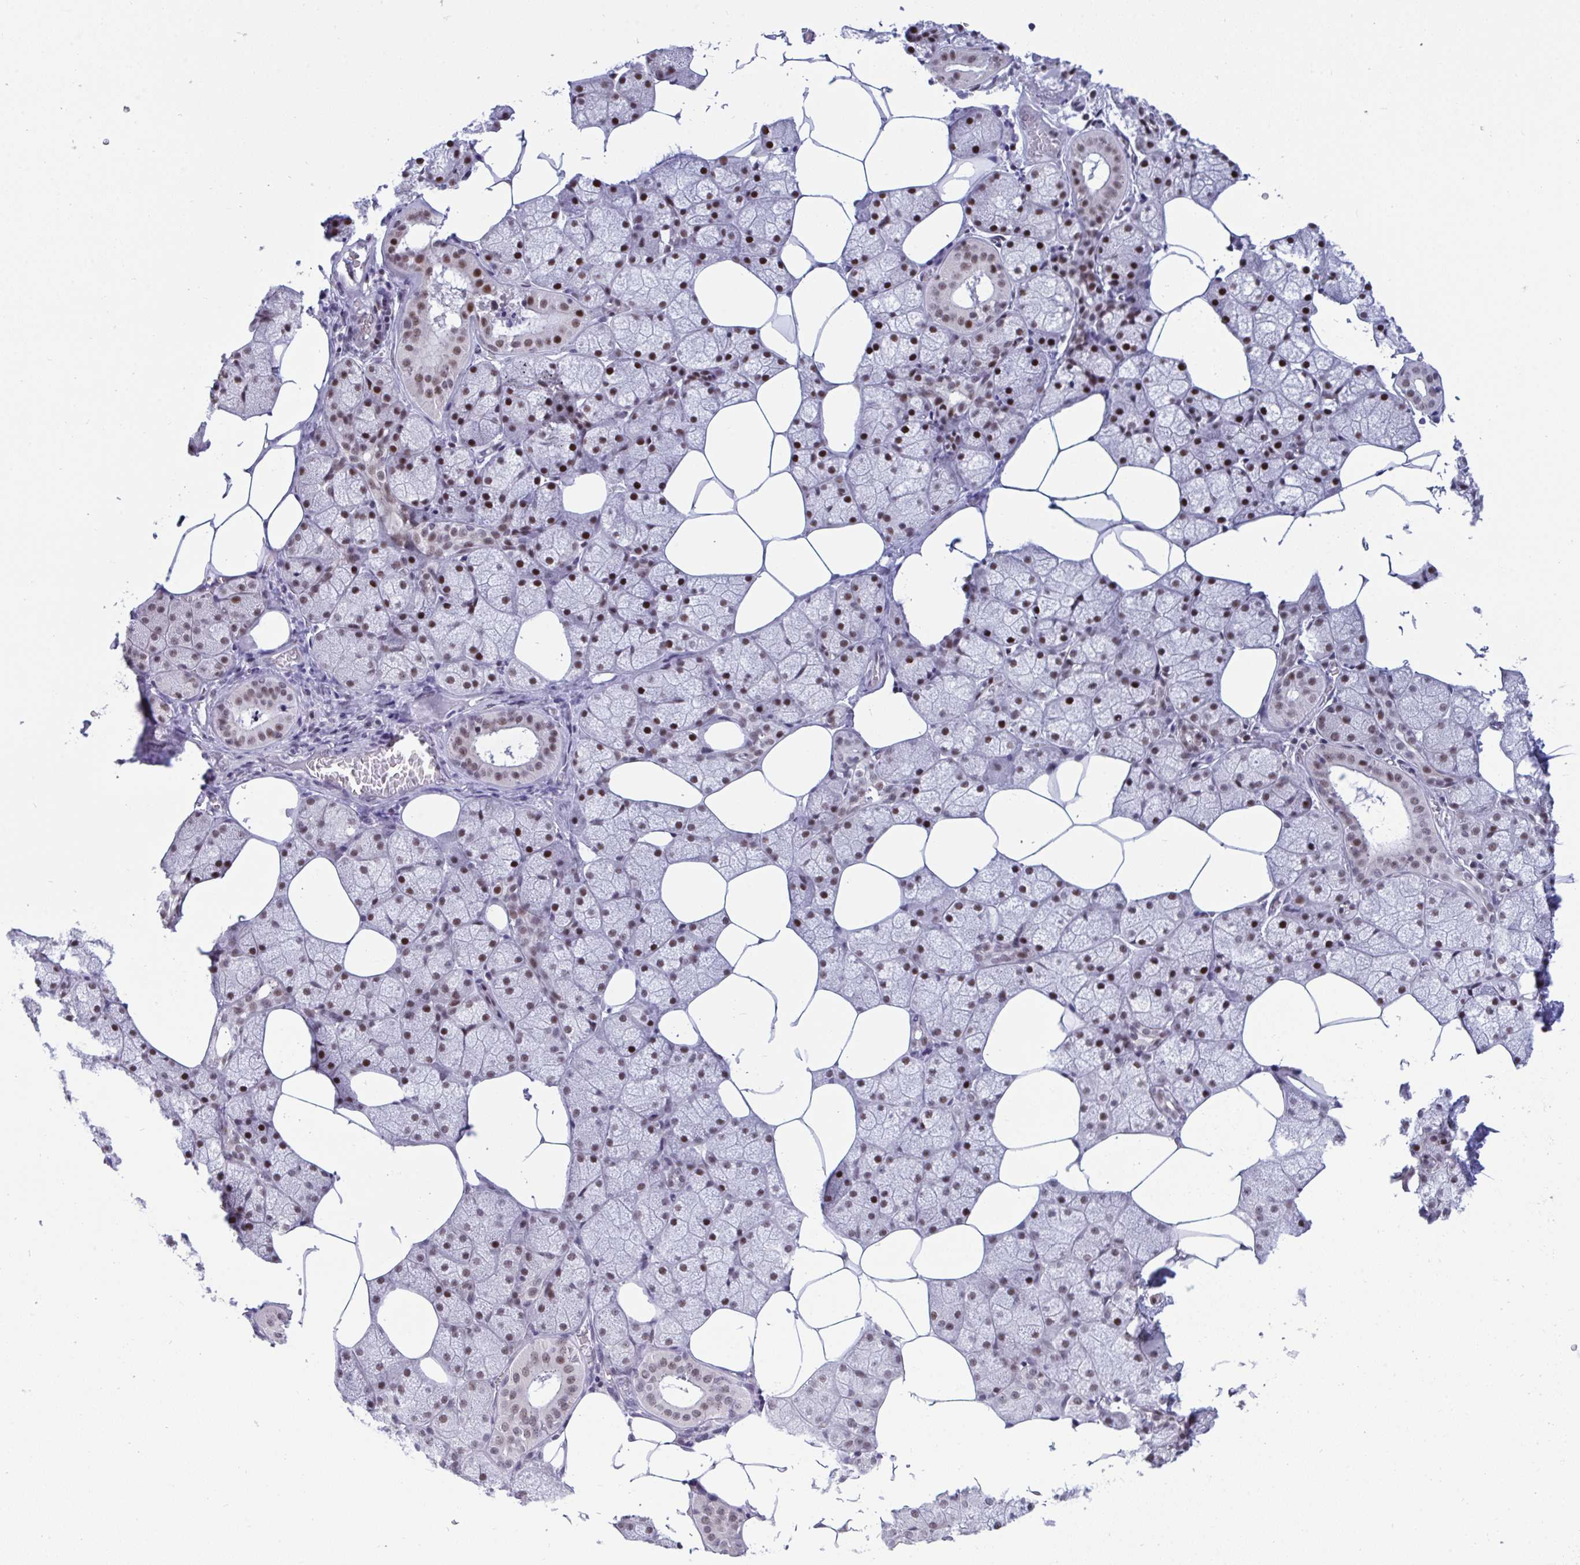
{"staining": {"intensity": "strong", "quantity": ">75%", "location": "nuclear"}, "tissue": "salivary gland", "cell_type": "Glandular cells", "image_type": "normal", "snomed": [{"axis": "morphology", "description": "Normal tissue, NOS"}, {"axis": "topography", "description": "Salivary gland"}], "caption": "Brown immunohistochemical staining in unremarkable salivary gland displays strong nuclear positivity in about >75% of glandular cells.", "gene": "WBP11", "patient": {"sex": "female", "age": 43}}